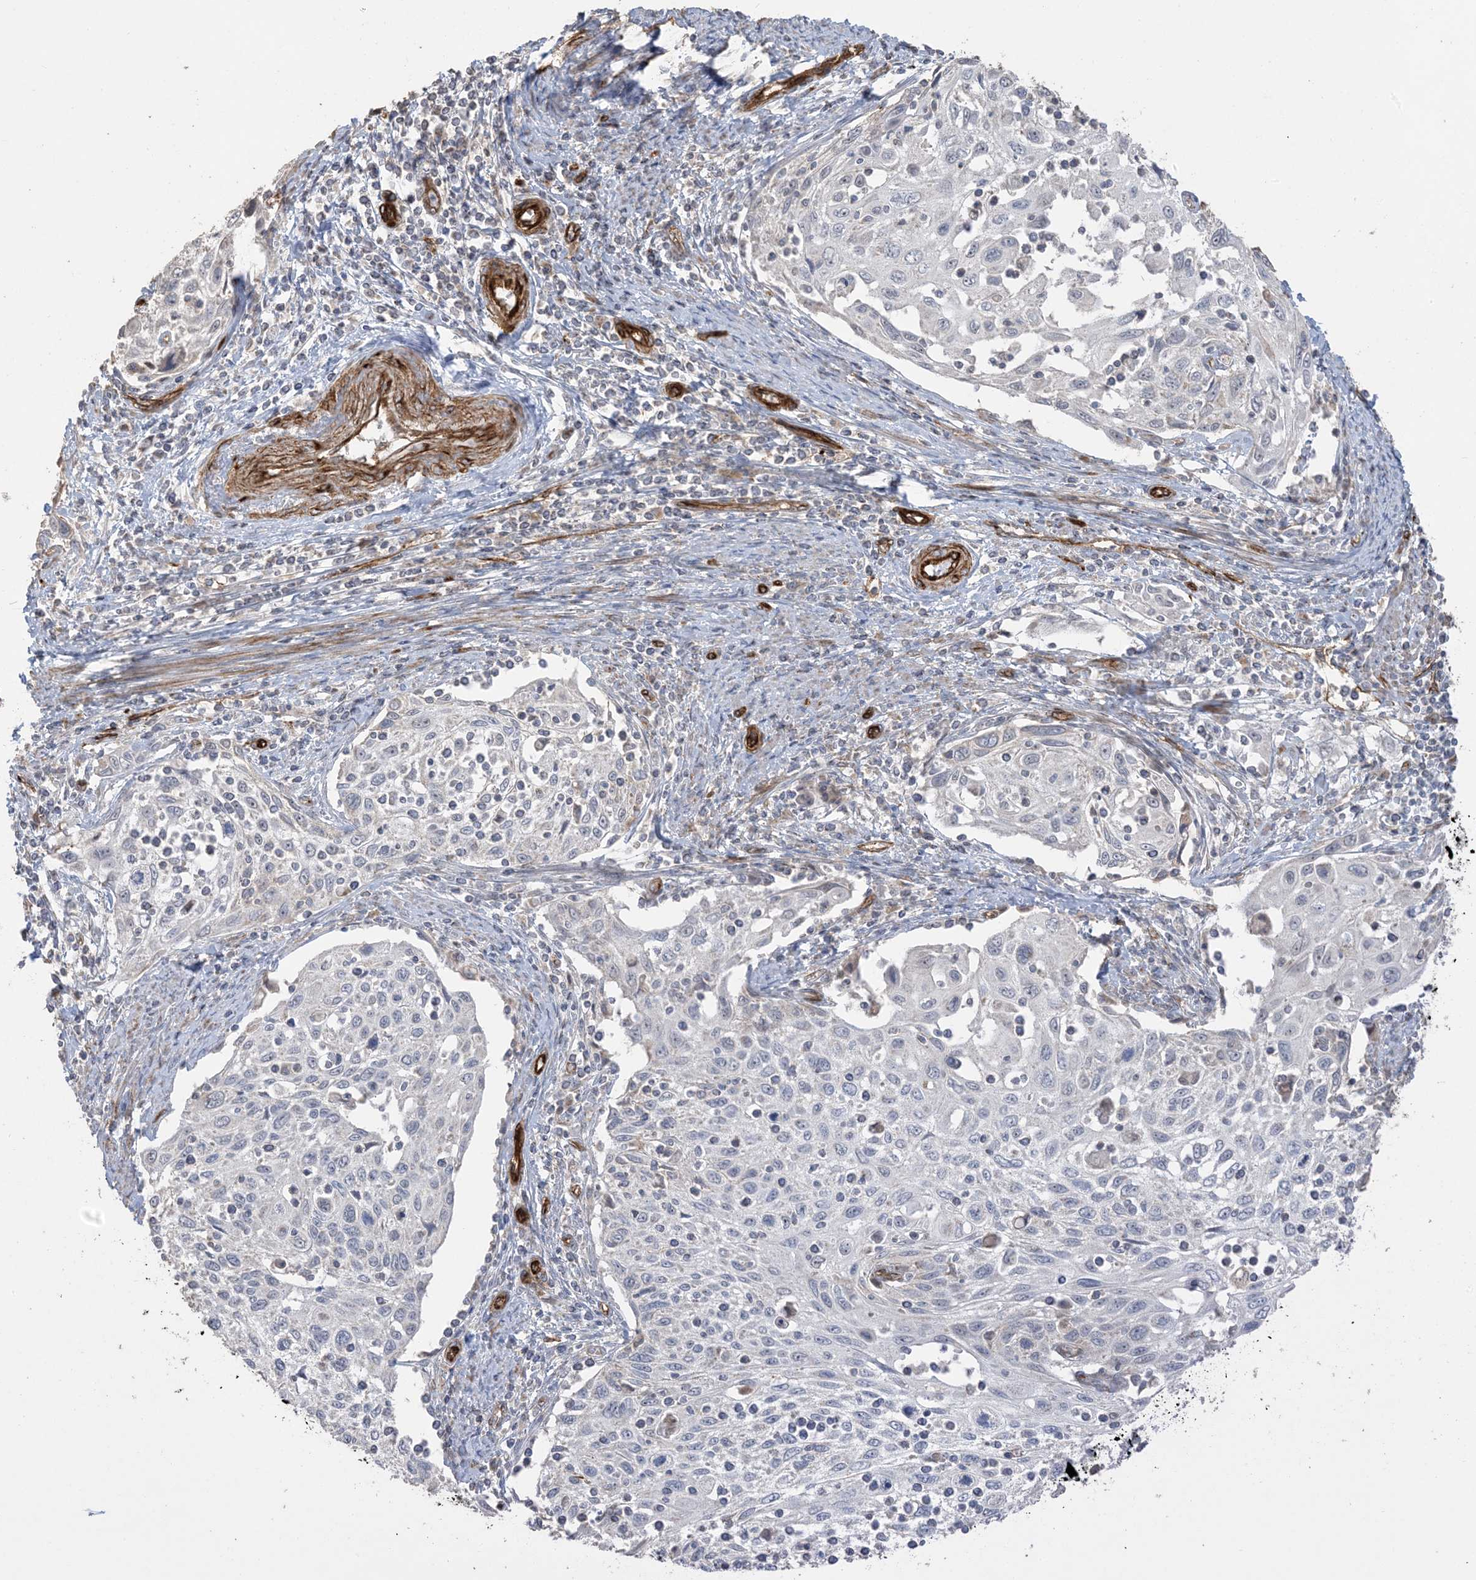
{"staining": {"intensity": "negative", "quantity": "none", "location": "none"}, "tissue": "cervical cancer", "cell_type": "Tumor cells", "image_type": "cancer", "snomed": [{"axis": "morphology", "description": "Squamous cell carcinoma, NOS"}, {"axis": "topography", "description": "Cervix"}], "caption": "Tumor cells are negative for protein expression in human squamous cell carcinoma (cervical). The staining is performed using DAB brown chromogen with nuclei counter-stained in using hematoxylin.", "gene": "AGA", "patient": {"sex": "female", "age": 70}}